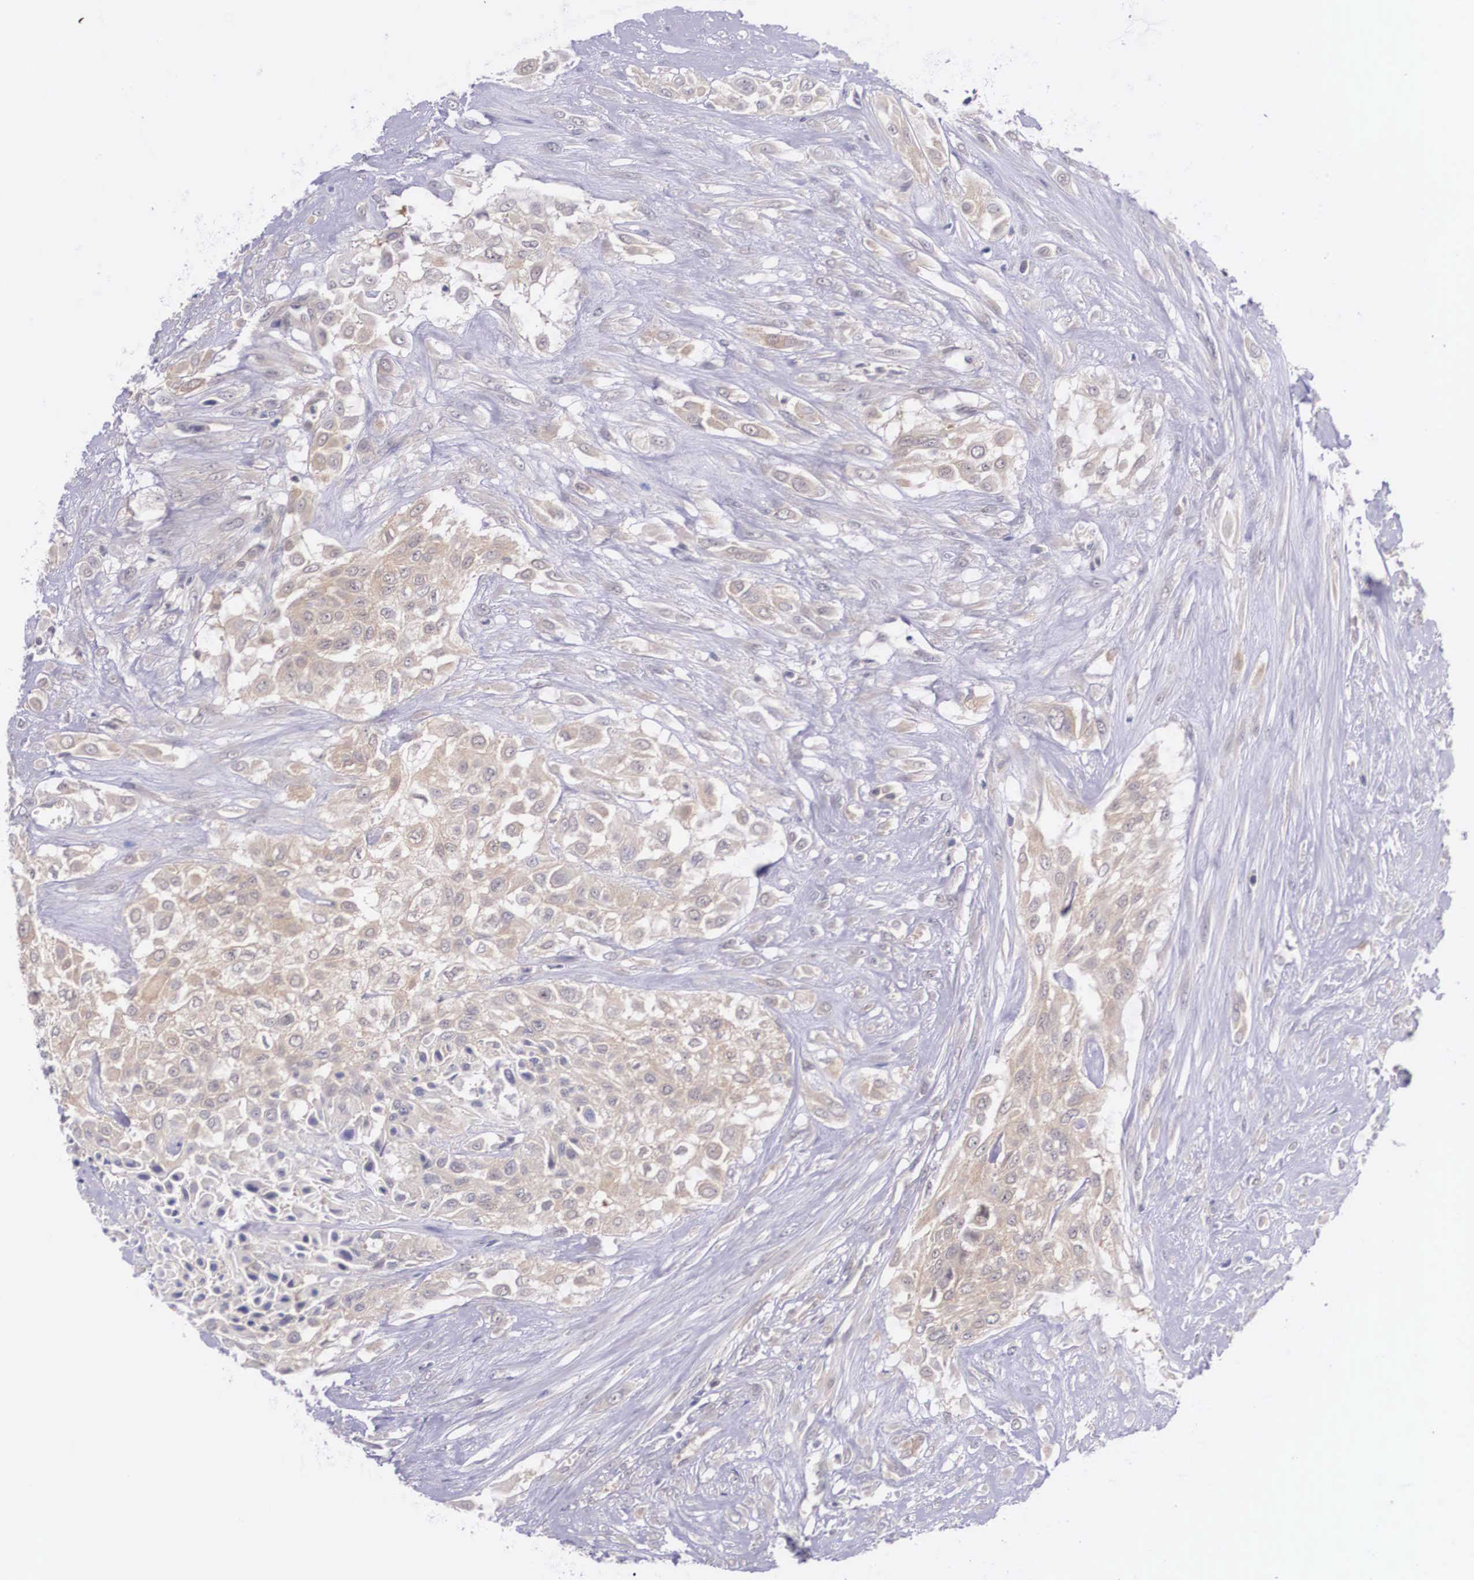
{"staining": {"intensity": "weak", "quantity": "25%-75%", "location": "cytoplasmic/membranous"}, "tissue": "urothelial cancer", "cell_type": "Tumor cells", "image_type": "cancer", "snomed": [{"axis": "morphology", "description": "Urothelial carcinoma, High grade"}, {"axis": "topography", "description": "Urinary bladder"}], "caption": "Human high-grade urothelial carcinoma stained with a protein marker exhibits weak staining in tumor cells.", "gene": "IGBP1", "patient": {"sex": "male", "age": 57}}